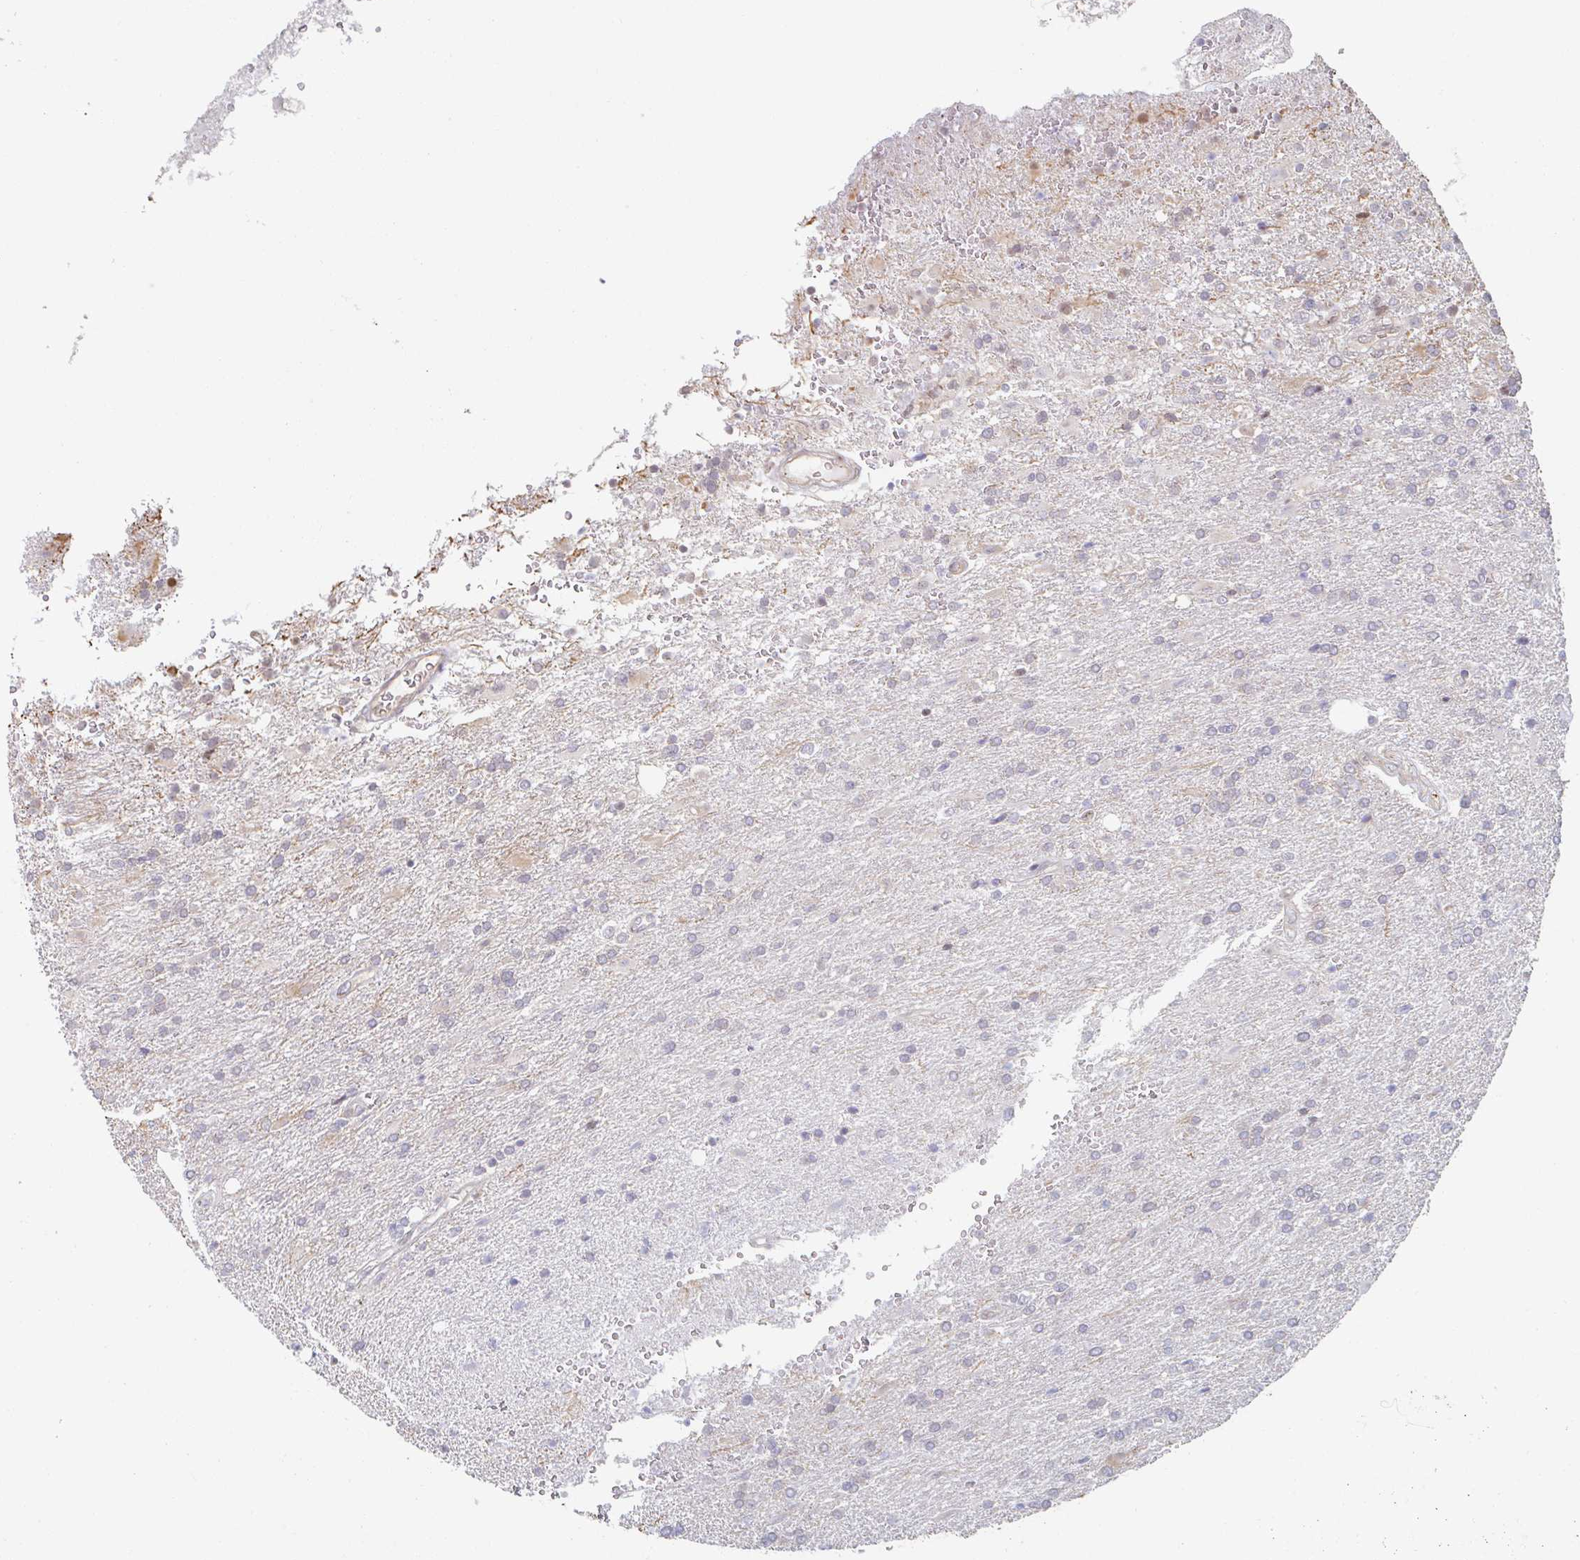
{"staining": {"intensity": "negative", "quantity": "none", "location": "none"}, "tissue": "glioma", "cell_type": "Tumor cells", "image_type": "cancer", "snomed": [{"axis": "morphology", "description": "Glioma, malignant, High grade"}, {"axis": "topography", "description": "Brain"}], "caption": "Immunohistochemistry (IHC) micrograph of human malignant glioma (high-grade) stained for a protein (brown), which demonstrates no positivity in tumor cells. Brightfield microscopy of immunohistochemistry stained with DAB (brown) and hematoxylin (blue), captured at high magnification.", "gene": "TRAPPC10", "patient": {"sex": "male", "age": 56}}